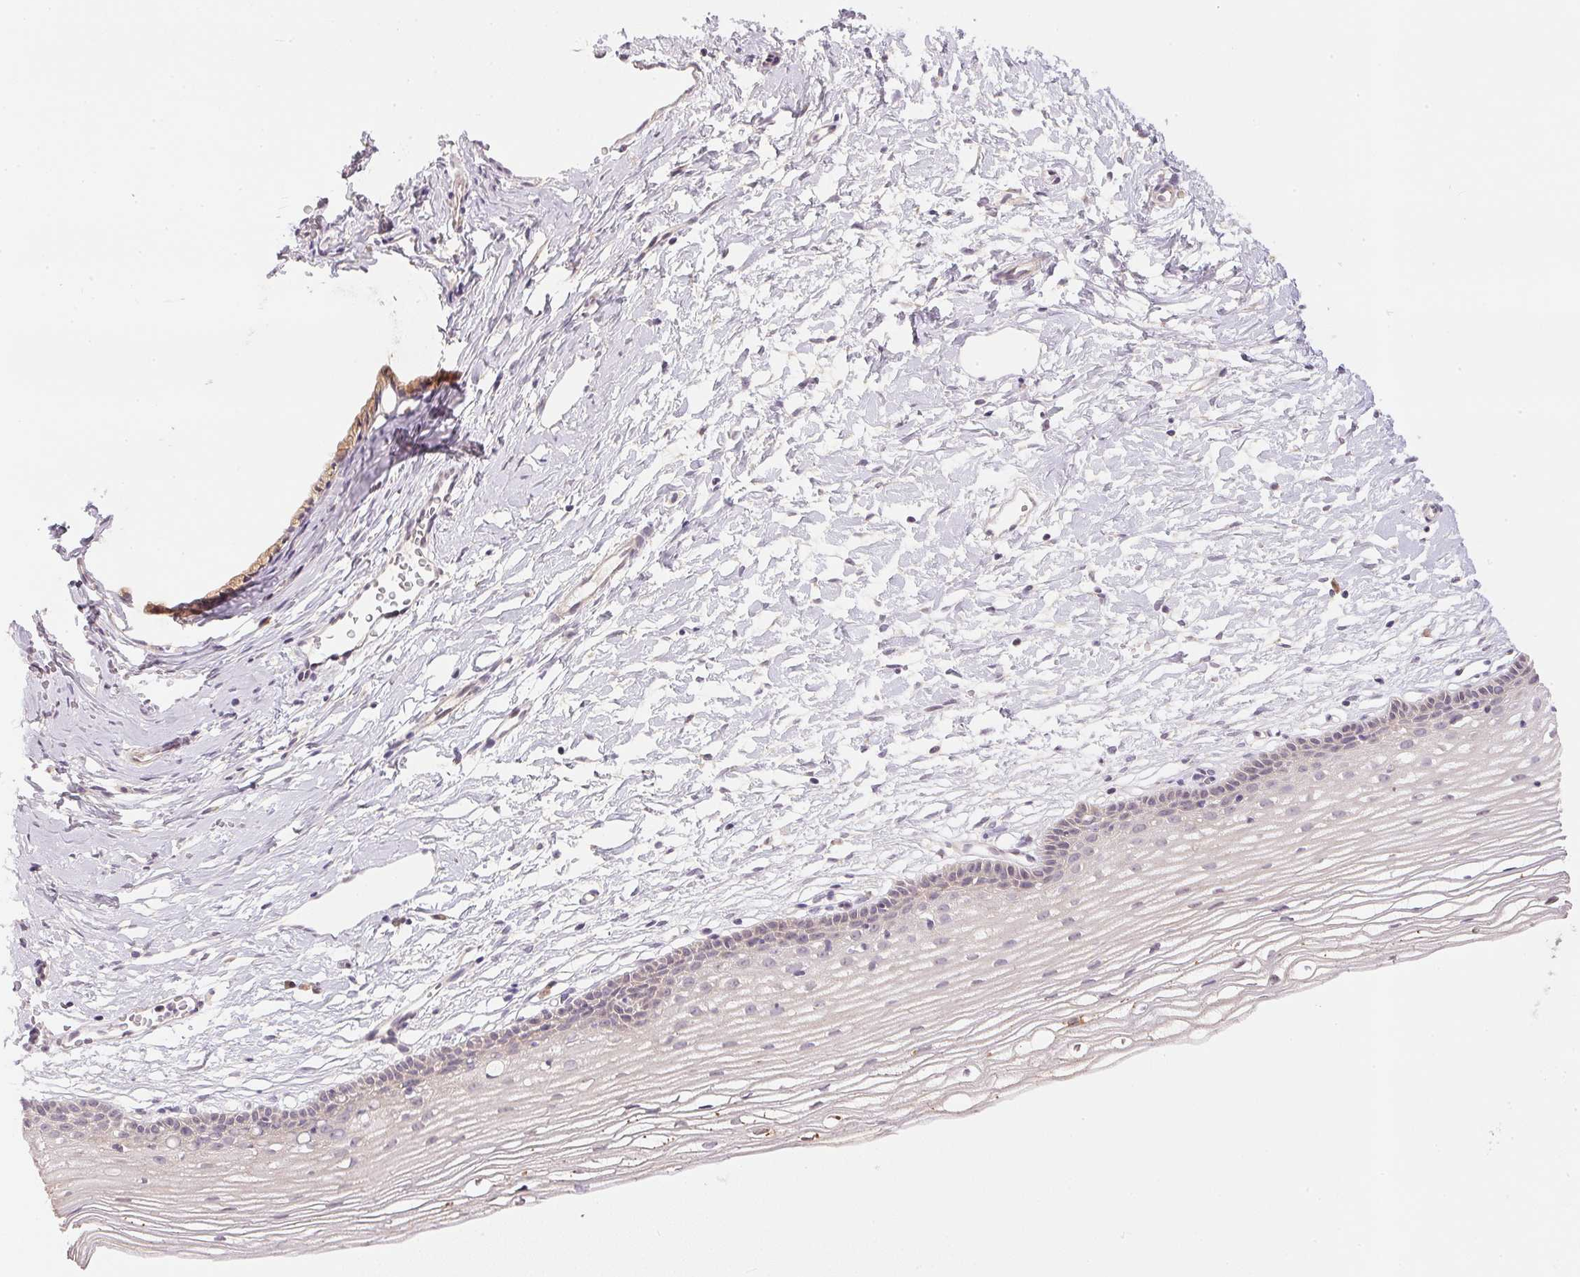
{"staining": {"intensity": "weak", "quantity": "25%-75%", "location": "cytoplasmic/membranous"}, "tissue": "cervix", "cell_type": "Glandular cells", "image_type": "normal", "snomed": [{"axis": "morphology", "description": "Normal tissue, NOS"}, {"axis": "topography", "description": "Cervix"}], "caption": "A photomicrograph showing weak cytoplasmic/membranous staining in about 25%-75% of glandular cells in benign cervix, as visualized by brown immunohistochemical staining.", "gene": "TTC23L", "patient": {"sex": "female", "age": 40}}